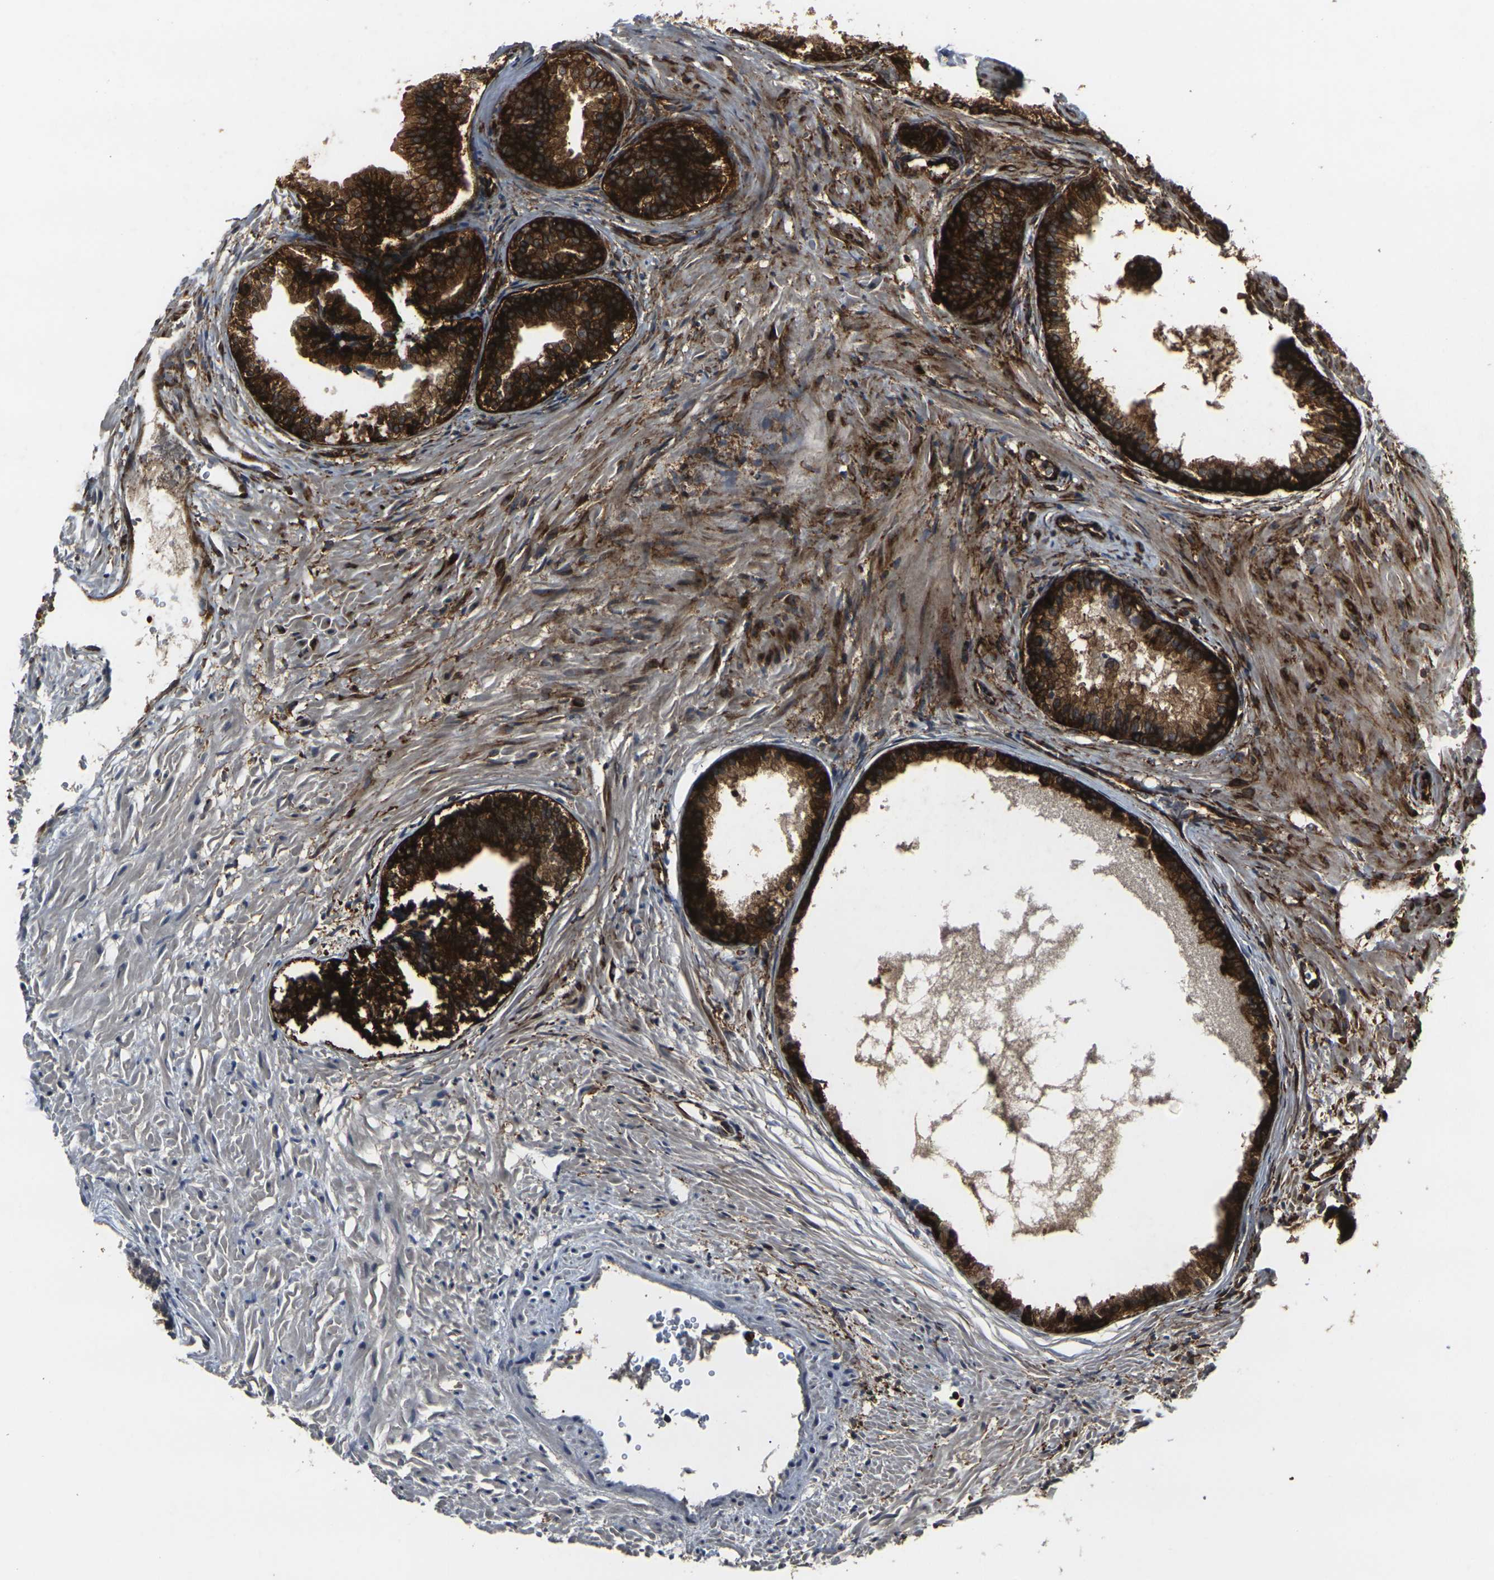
{"staining": {"intensity": "strong", "quantity": ">75%", "location": "cytoplasmic/membranous"}, "tissue": "prostate", "cell_type": "Glandular cells", "image_type": "normal", "snomed": [{"axis": "morphology", "description": "Normal tissue, NOS"}, {"axis": "topography", "description": "Prostate"}], "caption": "Immunohistochemical staining of benign prostate exhibits >75% levels of strong cytoplasmic/membranous protein expression in approximately >75% of glandular cells.", "gene": "MARCHF2", "patient": {"sex": "male", "age": 76}}